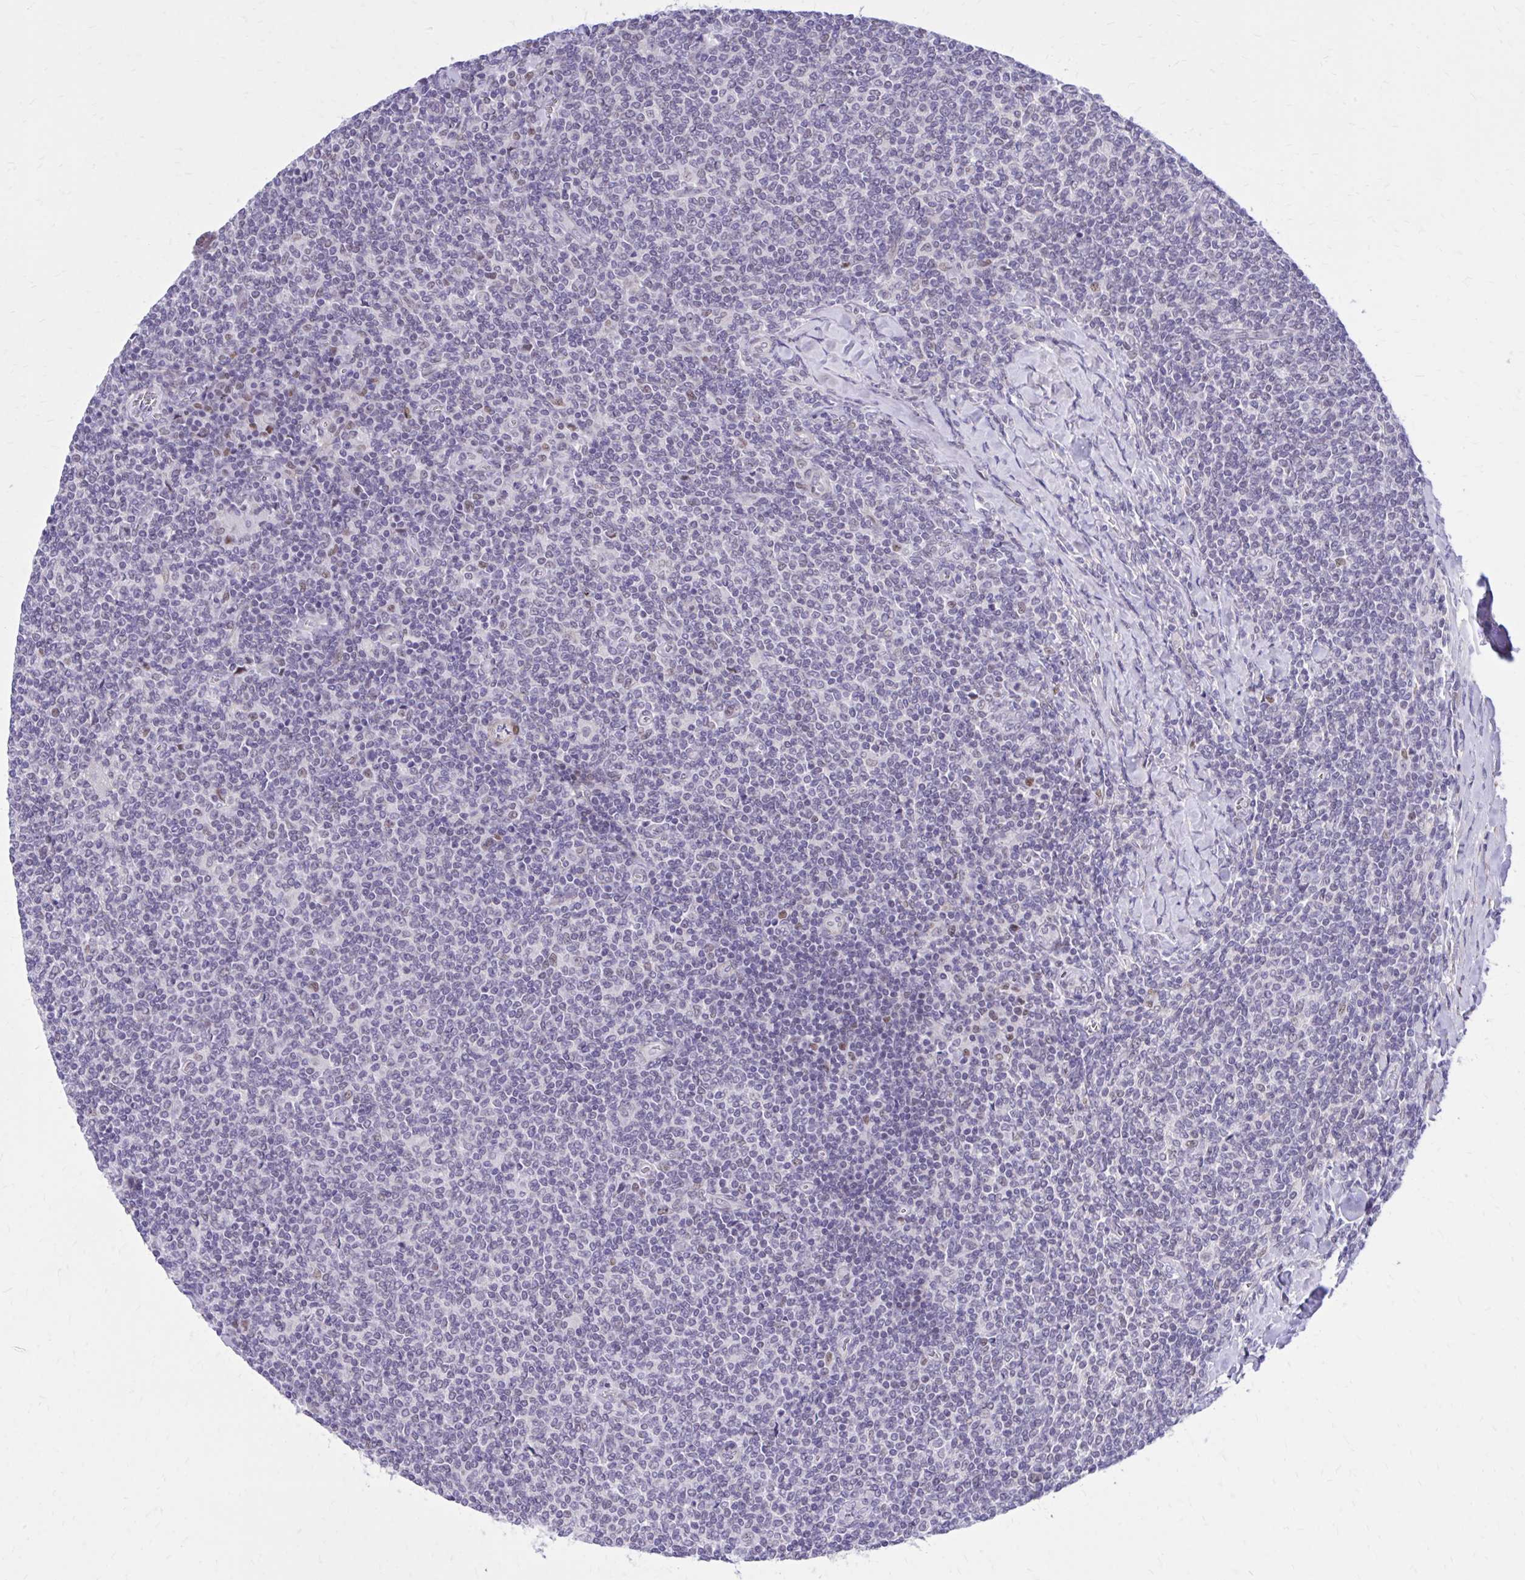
{"staining": {"intensity": "negative", "quantity": "none", "location": "none"}, "tissue": "lymphoma", "cell_type": "Tumor cells", "image_type": "cancer", "snomed": [{"axis": "morphology", "description": "Malignant lymphoma, non-Hodgkin's type, Low grade"}, {"axis": "topography", "description": "Lymph node"}], "caption": "The immunohistochemistry histopathology image has no significant expression in tumor cells of low-grade malignant lymphoma, non-Hodgkin's type tissue. The staining was performed using DAB (3,3'-diaminobenzidine) to visualize the protein expression in brown, while the nuclei were stained in blue with hematoxylin (Magnification: 20x).", "gene": "ZBTB25", "patient": {"sex": "male", "age": 52}}